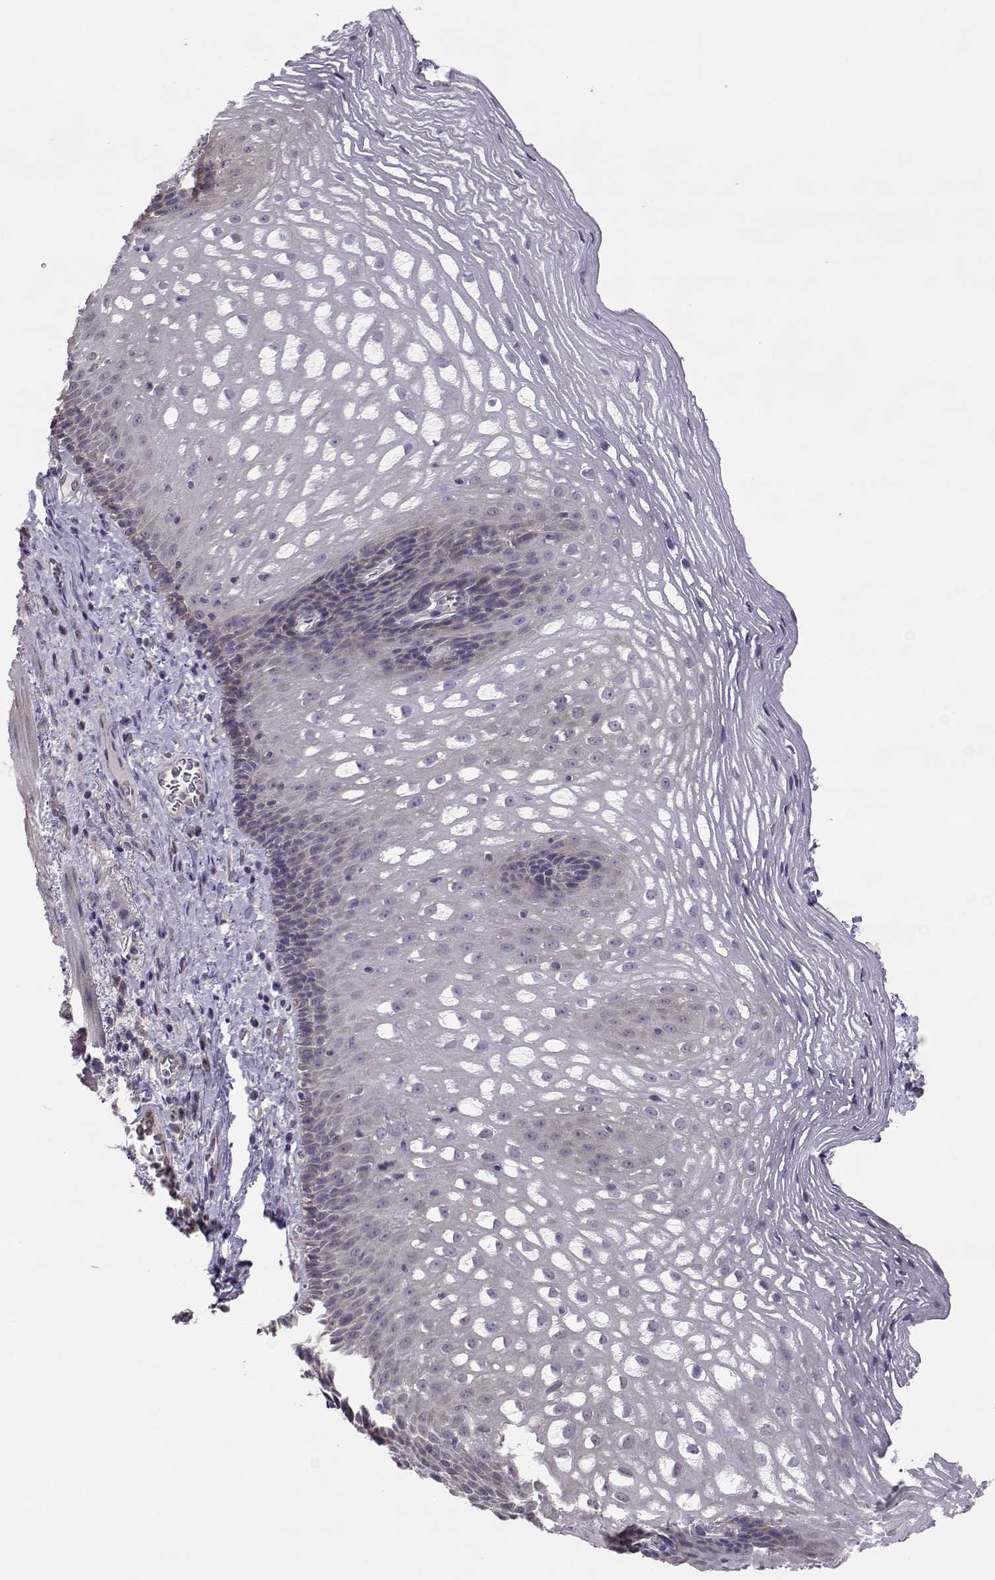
{"staining": {"intensity": "weak", "quantity": "<25%", "location": "cytoplasmic/membranous"}, "tissue": "esophagus", "cell_type": "Squamous epithelial cells", "image_type": "normal", "snomed": [{"axis": "morphology", "description": "Normal tissue, NOS"}, {"axis": "topography", "description": "Esophagus"}], "caption": "DAB (3,3'-diaminobenzidine) immunohistochemical staining of benign human esophagus displays no significant expression in squamous epithelial cells.", "gene": "NCAM2", "patient": {"sex": "male", "age": 76}}